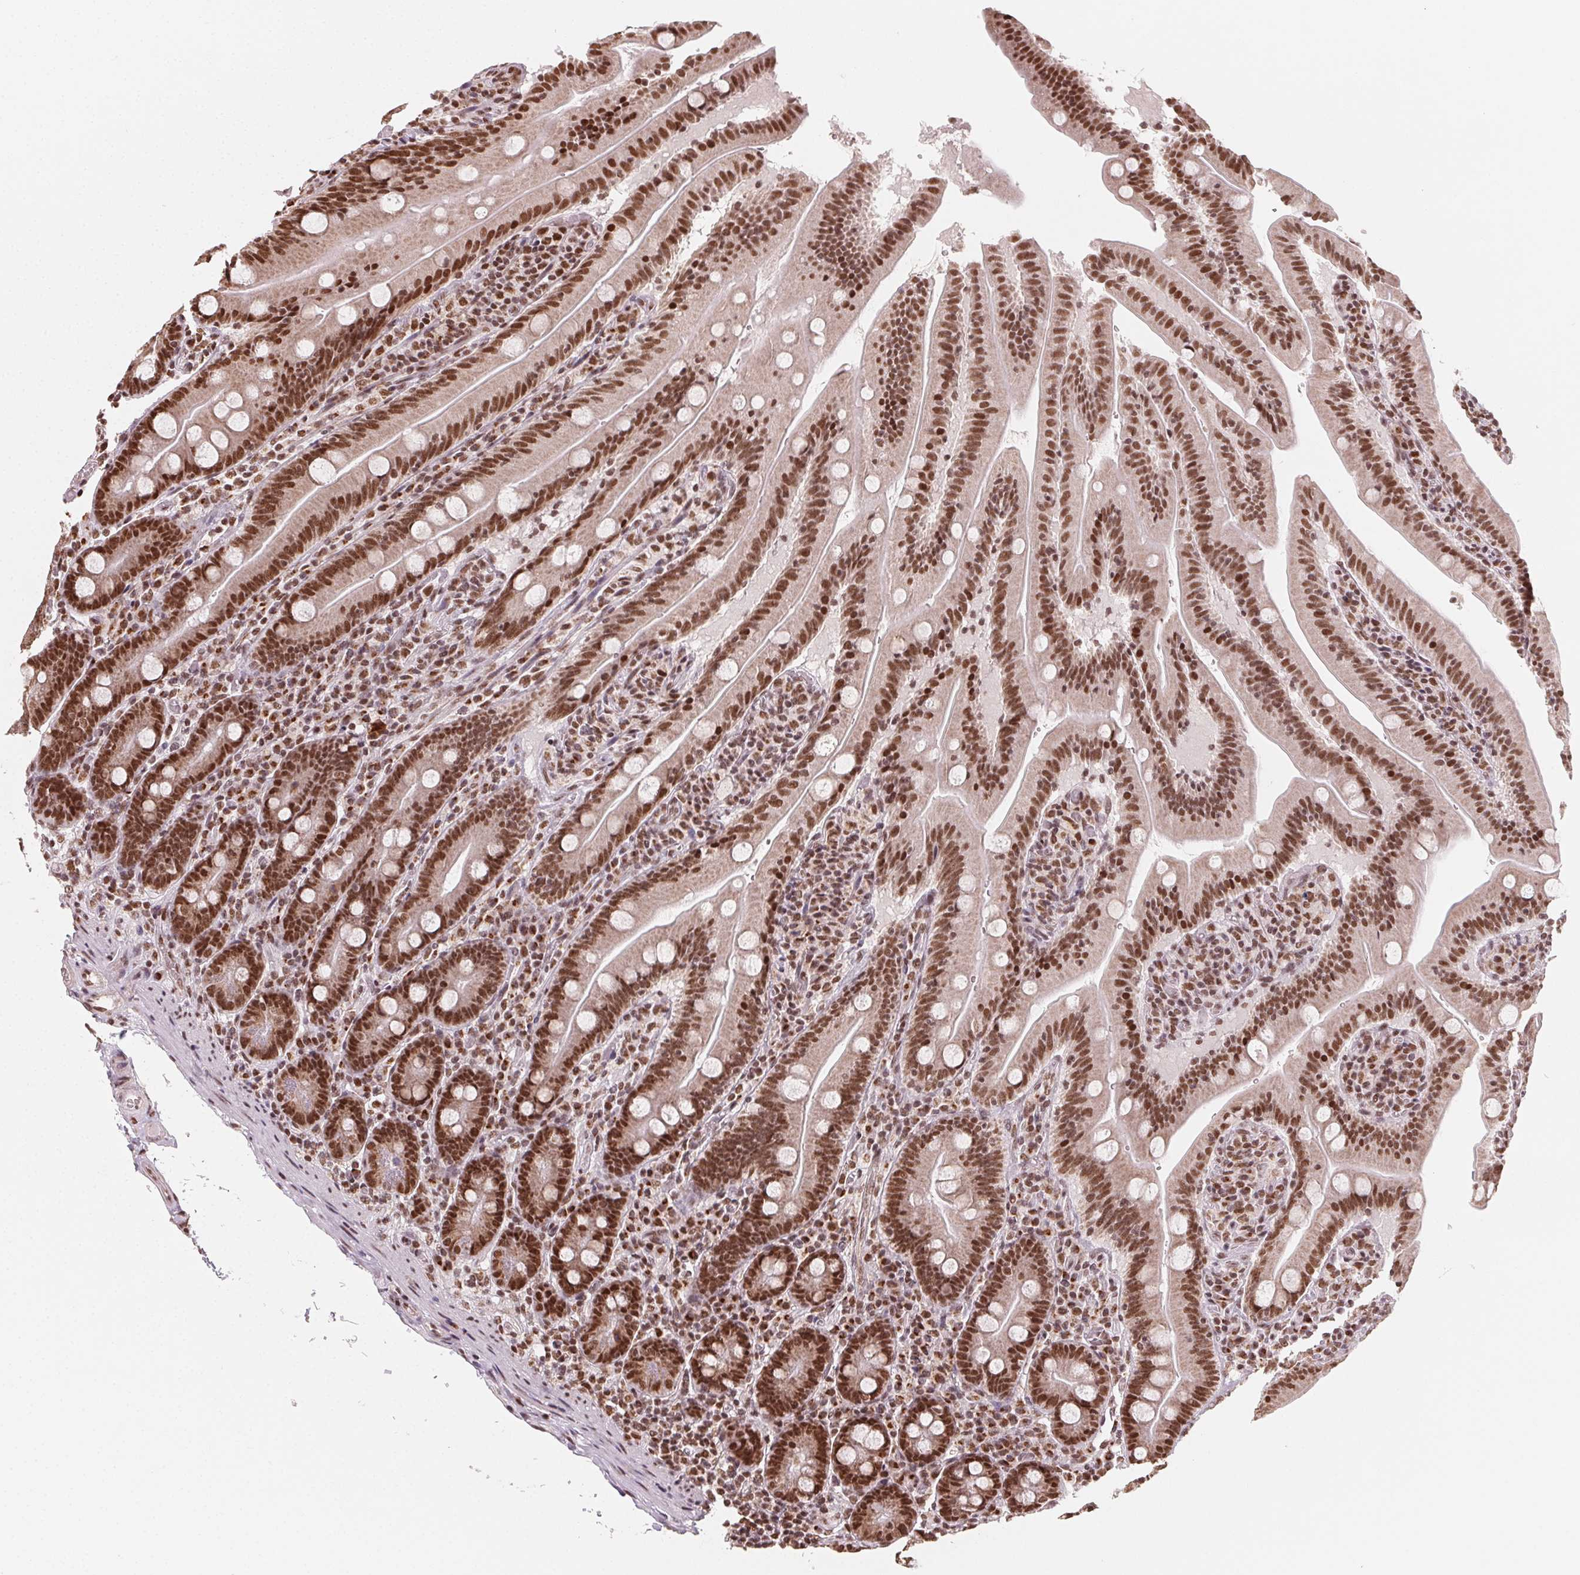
{"staining": {"intensity": "strong", "quantity": ">75%", "location": "nuclear"}, "tissue": "small intestine", "cell_type": "Glandular cells", "image_type": "normal", "snomed": [{"axis": "morphology", "description": "Normal tissue, NOS"}, {"axis": "topography", "description": "Small intestine"}], "caption": "DAB (3,3'-diaminobenzidine) immunohistochemical staining of unremarkable human small intestine exhibits strong nuclear protein staining in approximately >75% of glandular cells. Using DAB (3,3'-diaminobenzidine) (brown) and hematoxylin (blue) stains, captured at high magnification using brightfield microscopy.", "gene": "TOPORS", "patient": {"sex": "male", "age": 37}}